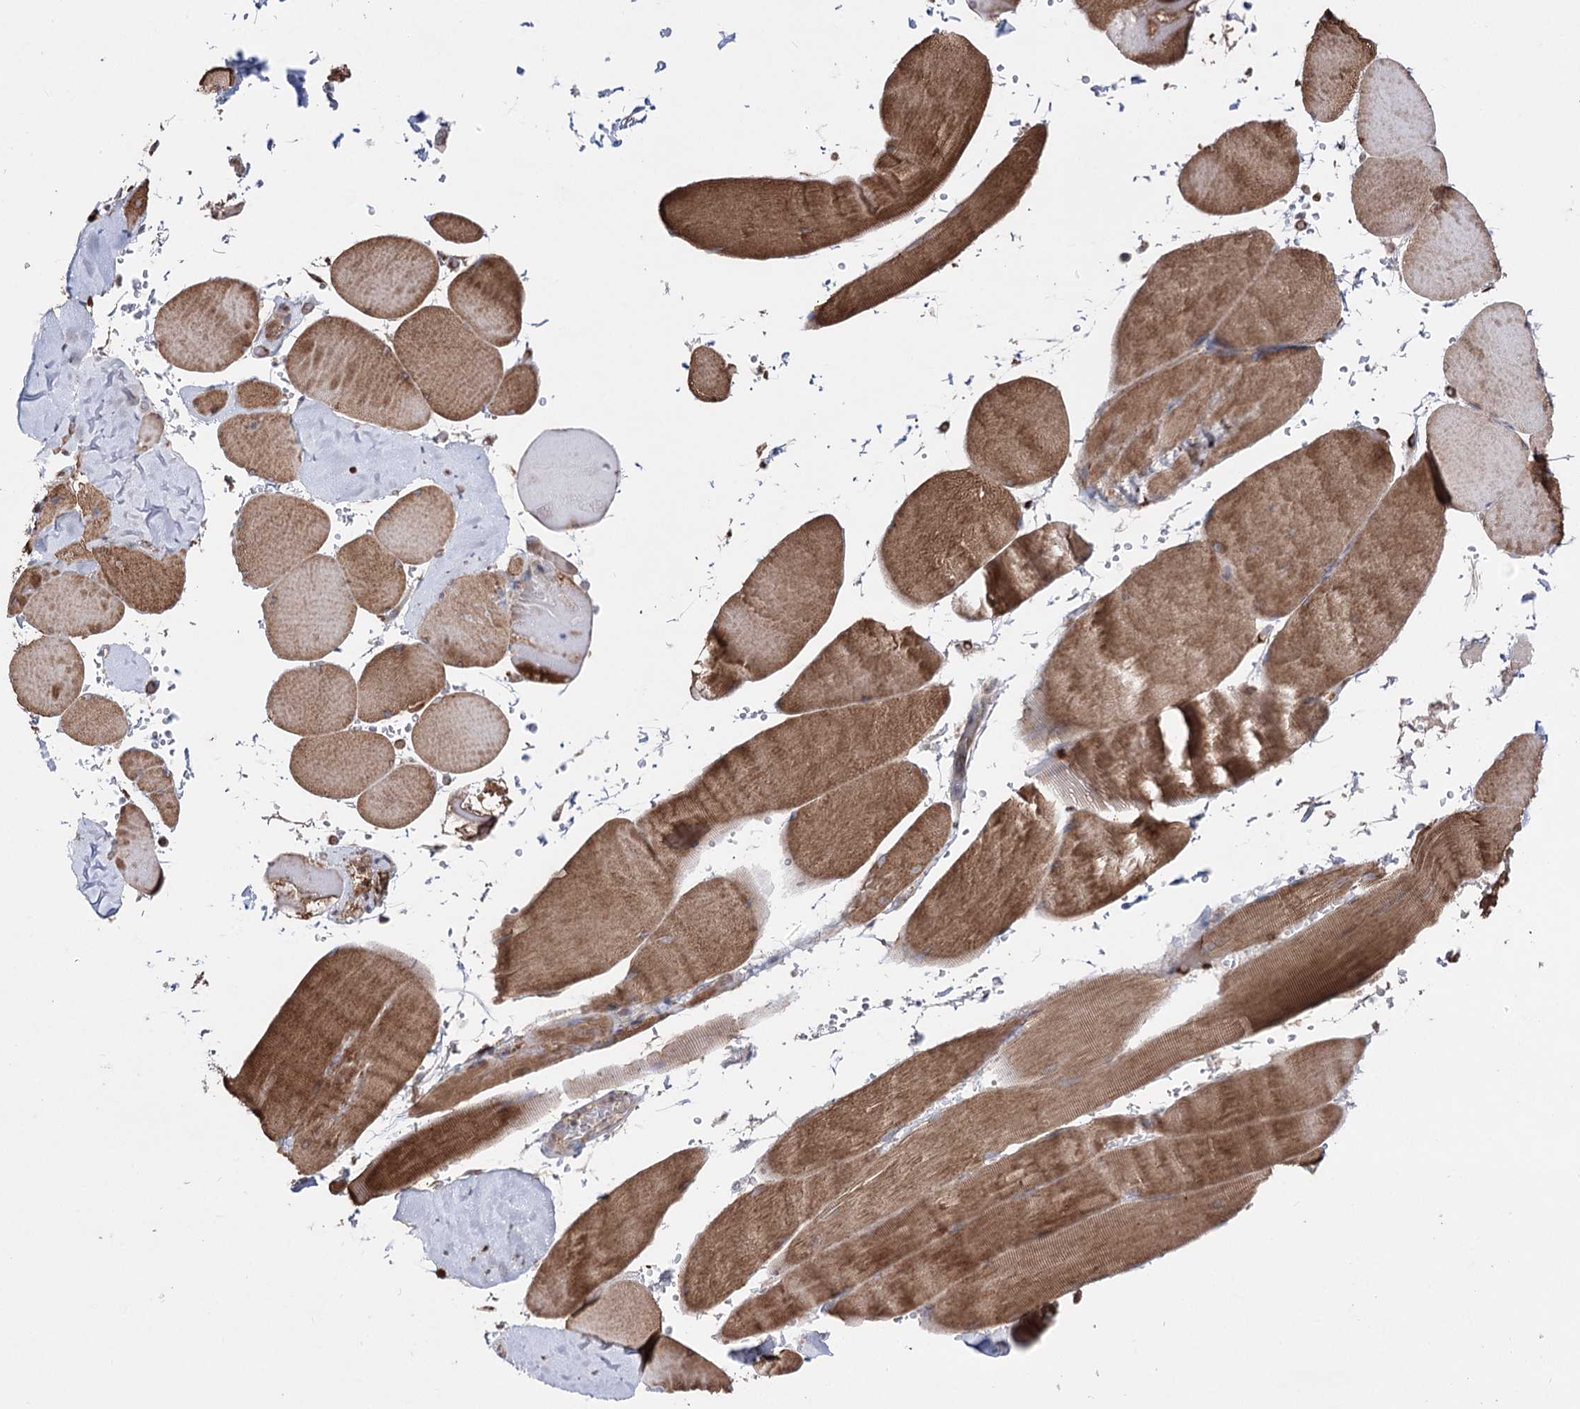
{"staining": {"intensity": "moderate", "quantity": ">75%", "location": "cytoplasmic/membranous"}, "tissue": "skeletal muscle", "cell_type": "Myocytes", "image_type": "normal", "snomed": [{"axis": "morphology", "description": "Normal tissue, NOS"}, {"axis": "topography", "description": "Skeletal muscle"}, {"axis": "topography", "description": "Head-Neck"}], "caption": "Moderate cytoplasmic/membranous positivity for a protein is present in approximately >75% of myocytes of unremarkable skeletal muscle using IHC.", "gene": "ARHGAP20", "patient": {"sex": "male", "age": 66}}